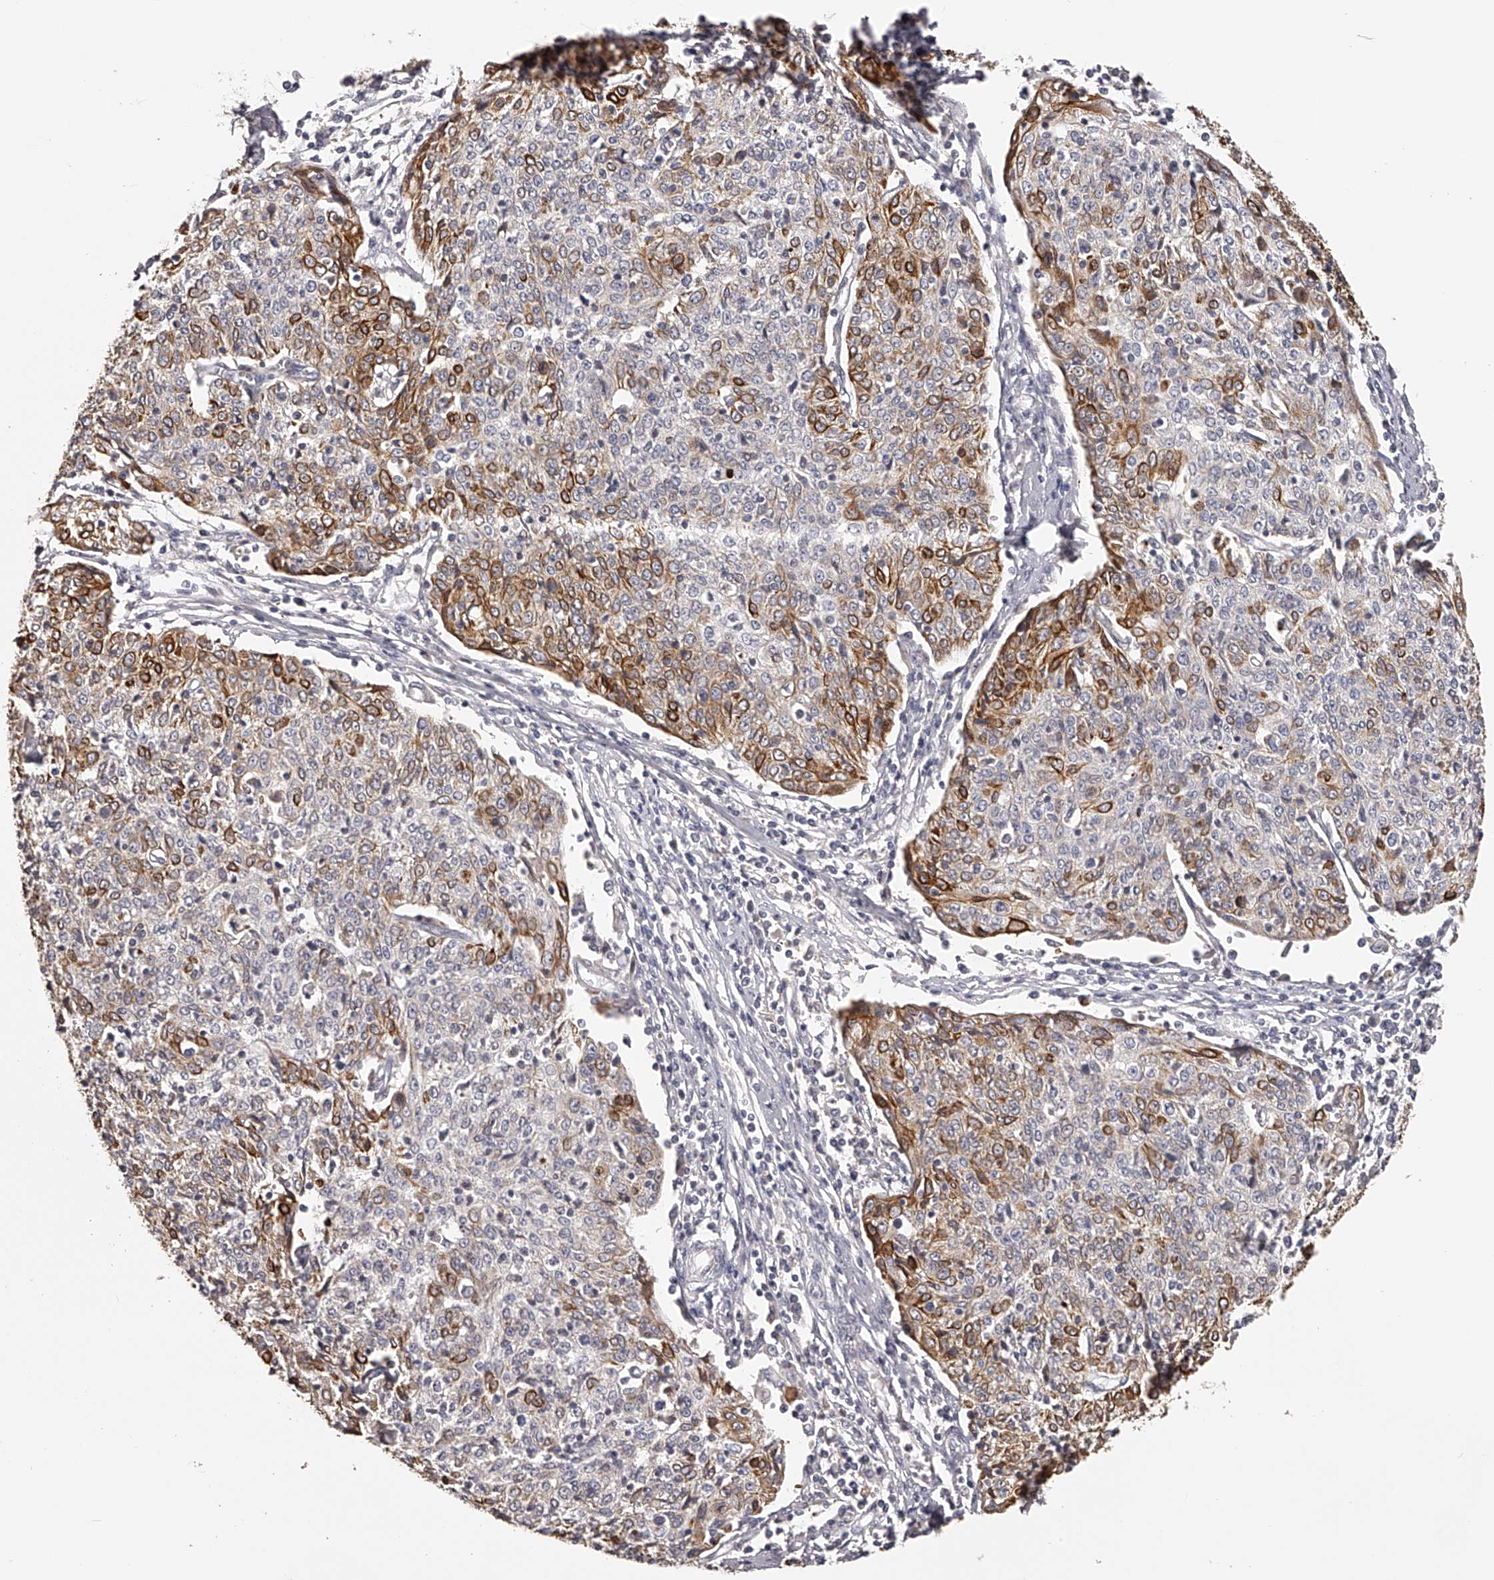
{"staining": {"intensity": "strong", "quantity": "25%-75%", "location": "cytoplasmic/membranous"}, "tissue": "cervical cancer", "cell_type": "Tumor cells", "image_type": "cancer", "snomed": [{"axis": "morphology", "description": "Squamous cell carcinoma, NOS"}, {"axis": "topography", "description": "Cervix"}], "caption": "Brown immunohistochemical staining in human cervical cancer (squamous cell carcinoma) reveals strong cytoplasmic/membranous positivity in about 25%-75% of tumor cells. (Stains: DAB (3,3'-diaminobenzidine) in brown, nuclei in blue, Microscopy: brightfield microscopy at high magnification).", "gene": "TNN", "patient": {"sex": "female", "age": 48}}